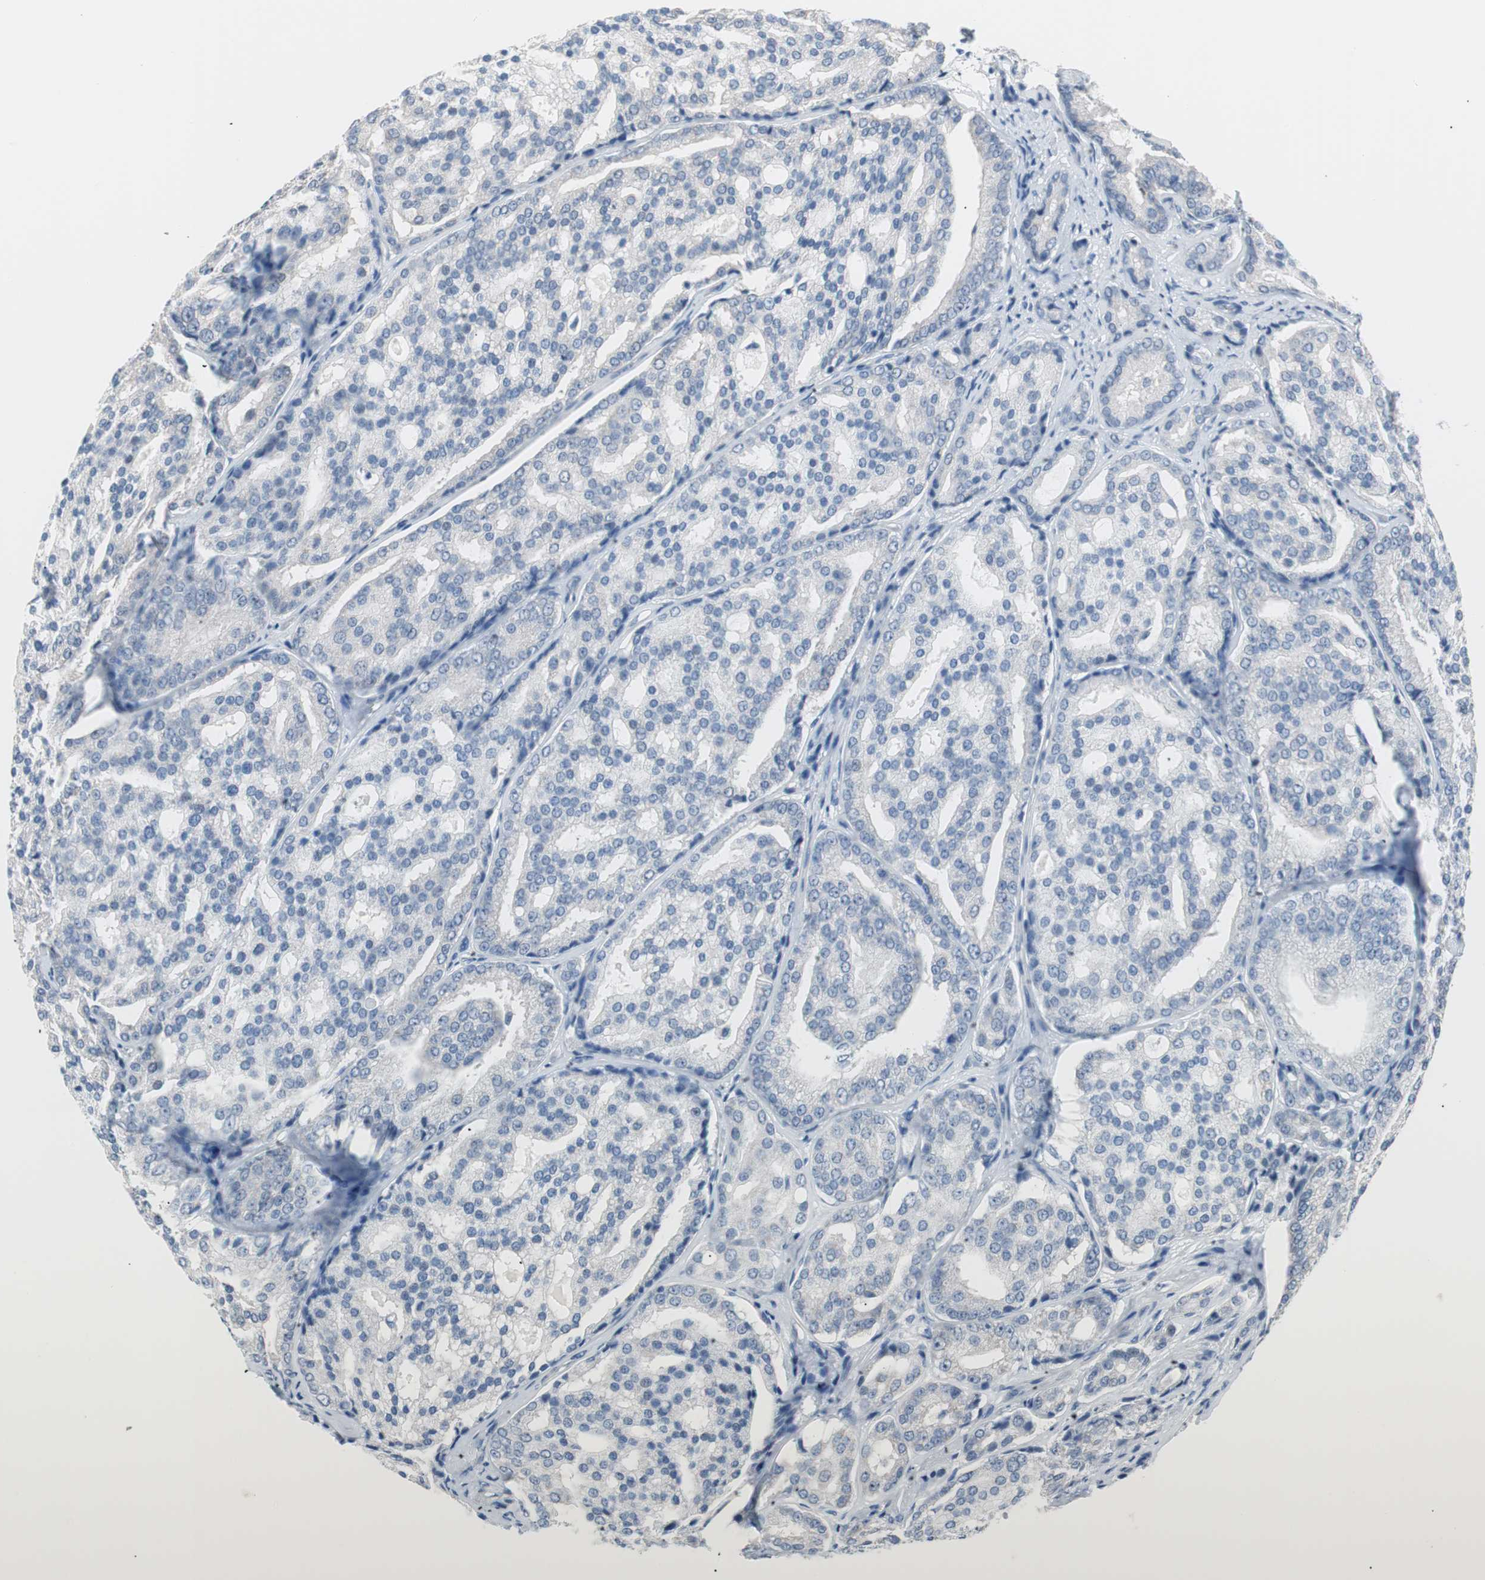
{"staining": {"intensity": "negative", "quantity": "none", "location": "none"}, "tissue": "prostate cancer", "cell_type": "Tumor cells", "image_type": "cancer", "snomed": [{"axis": "morphology", "description": "Adenocarcinoma, High grade"}, {"axis": "topography", "description": "Prostate"}], "caption": "DAB (3,3'-diaminobenzidine) immunohistochemical staining of prostate cancer demonstrates no significant expression in tumor cells.", "gene": "VIL1", "patient": {"sex": "male", "age": 64}}